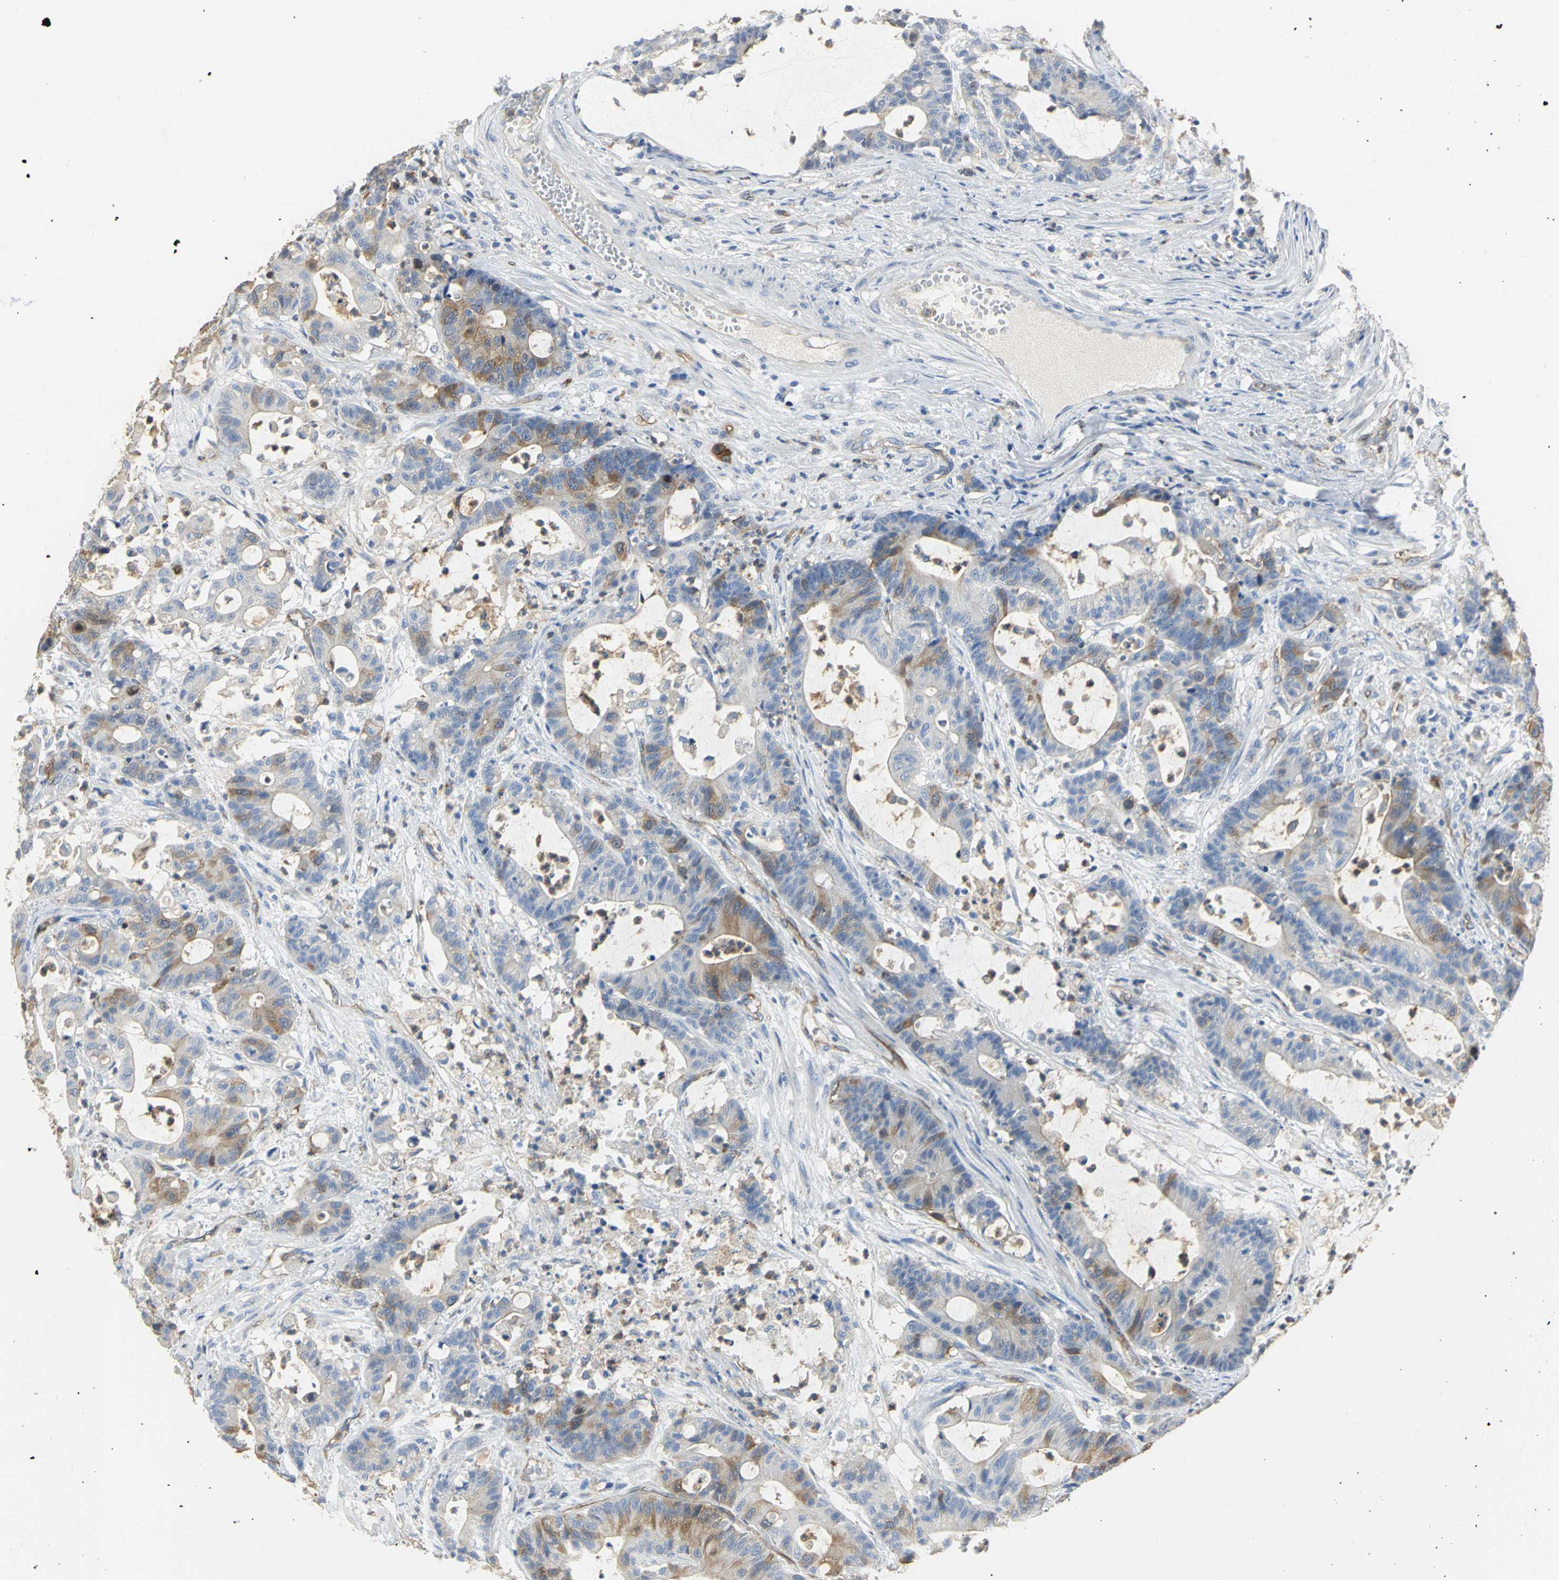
{"staining": {"intensity": "moderate", "quantity": "<25%", "location": "cytoplasmic/membranous"}, "tissue": "colorectal cancer", "cell_type": "Tumor cells", "image_type": "cancer", "snomed": [{"axis": "morphology", "description": "Adenocarcinoma, NOS"}, {"axis": "topography", "description": "Colon"}], "caption": "Immunohistochemical staining of colorectal adenocarcinoma shows moderate cytoplasmic/membranous protein positivity in about <25% of tumor cells. (IHC, brightfield microscopy, high magnification).", "gene": "DLGAP5", "patient": {"sex": "female", "age": 84}}